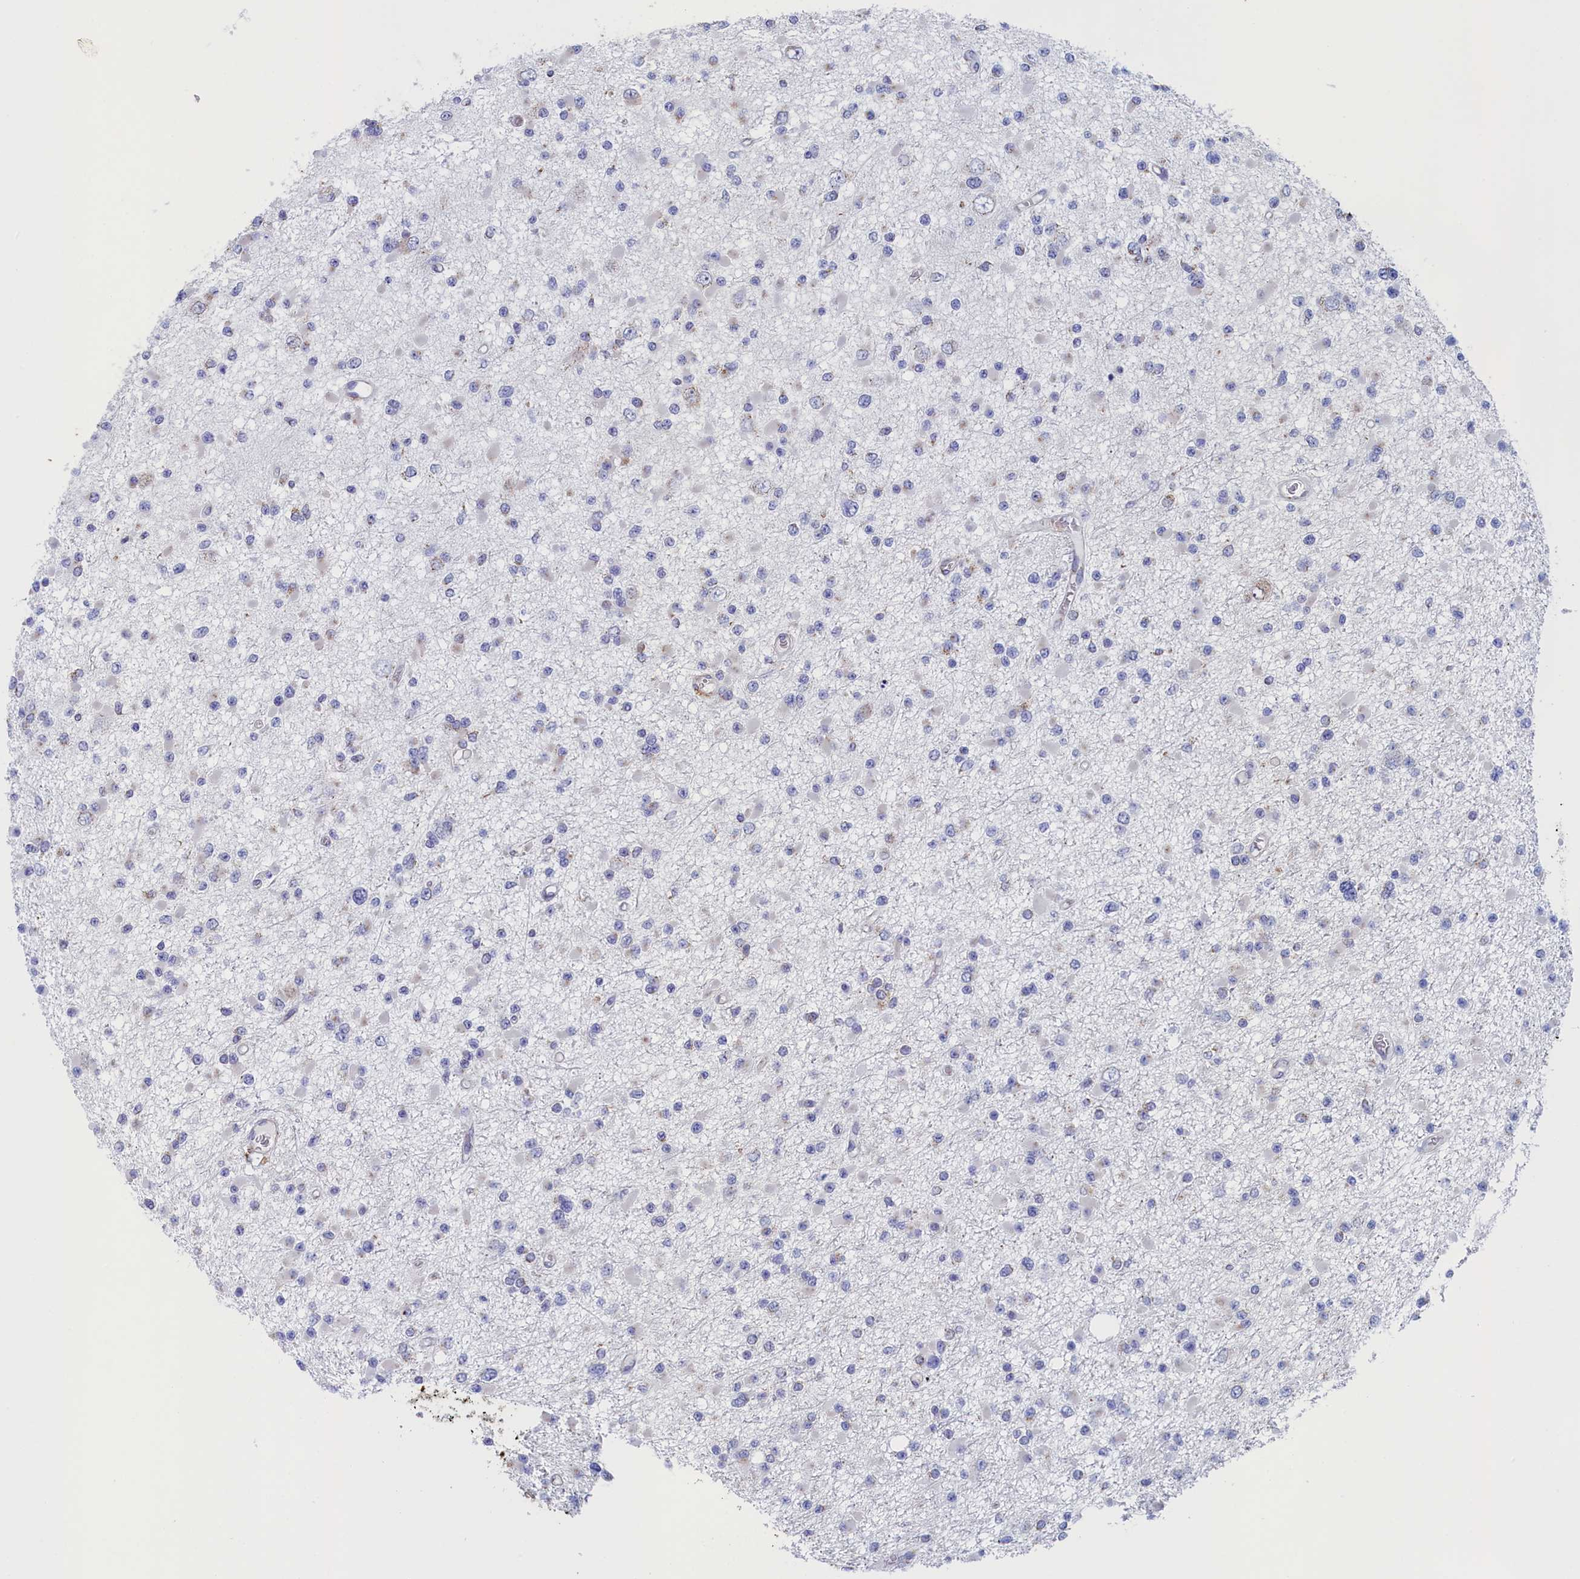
{"staining": {"intensity": "negative", "quantity": "none", "location": "none"}, "tissue": "glioma", "cell_type": "Tumor cells", "image_type": "cancer", "snomed": [{"axis": "morphology", "description": "Glioma, malignant, Low grade"}, {"axis": "topography", "description": "Brain"}], "caption": "A micrograph of malignant low-grade glioma stained for a protein demonstrates no brown staining in tumor cells.", "gene": "CCDC68", "patient": {"sex": "female", "age": 22}}